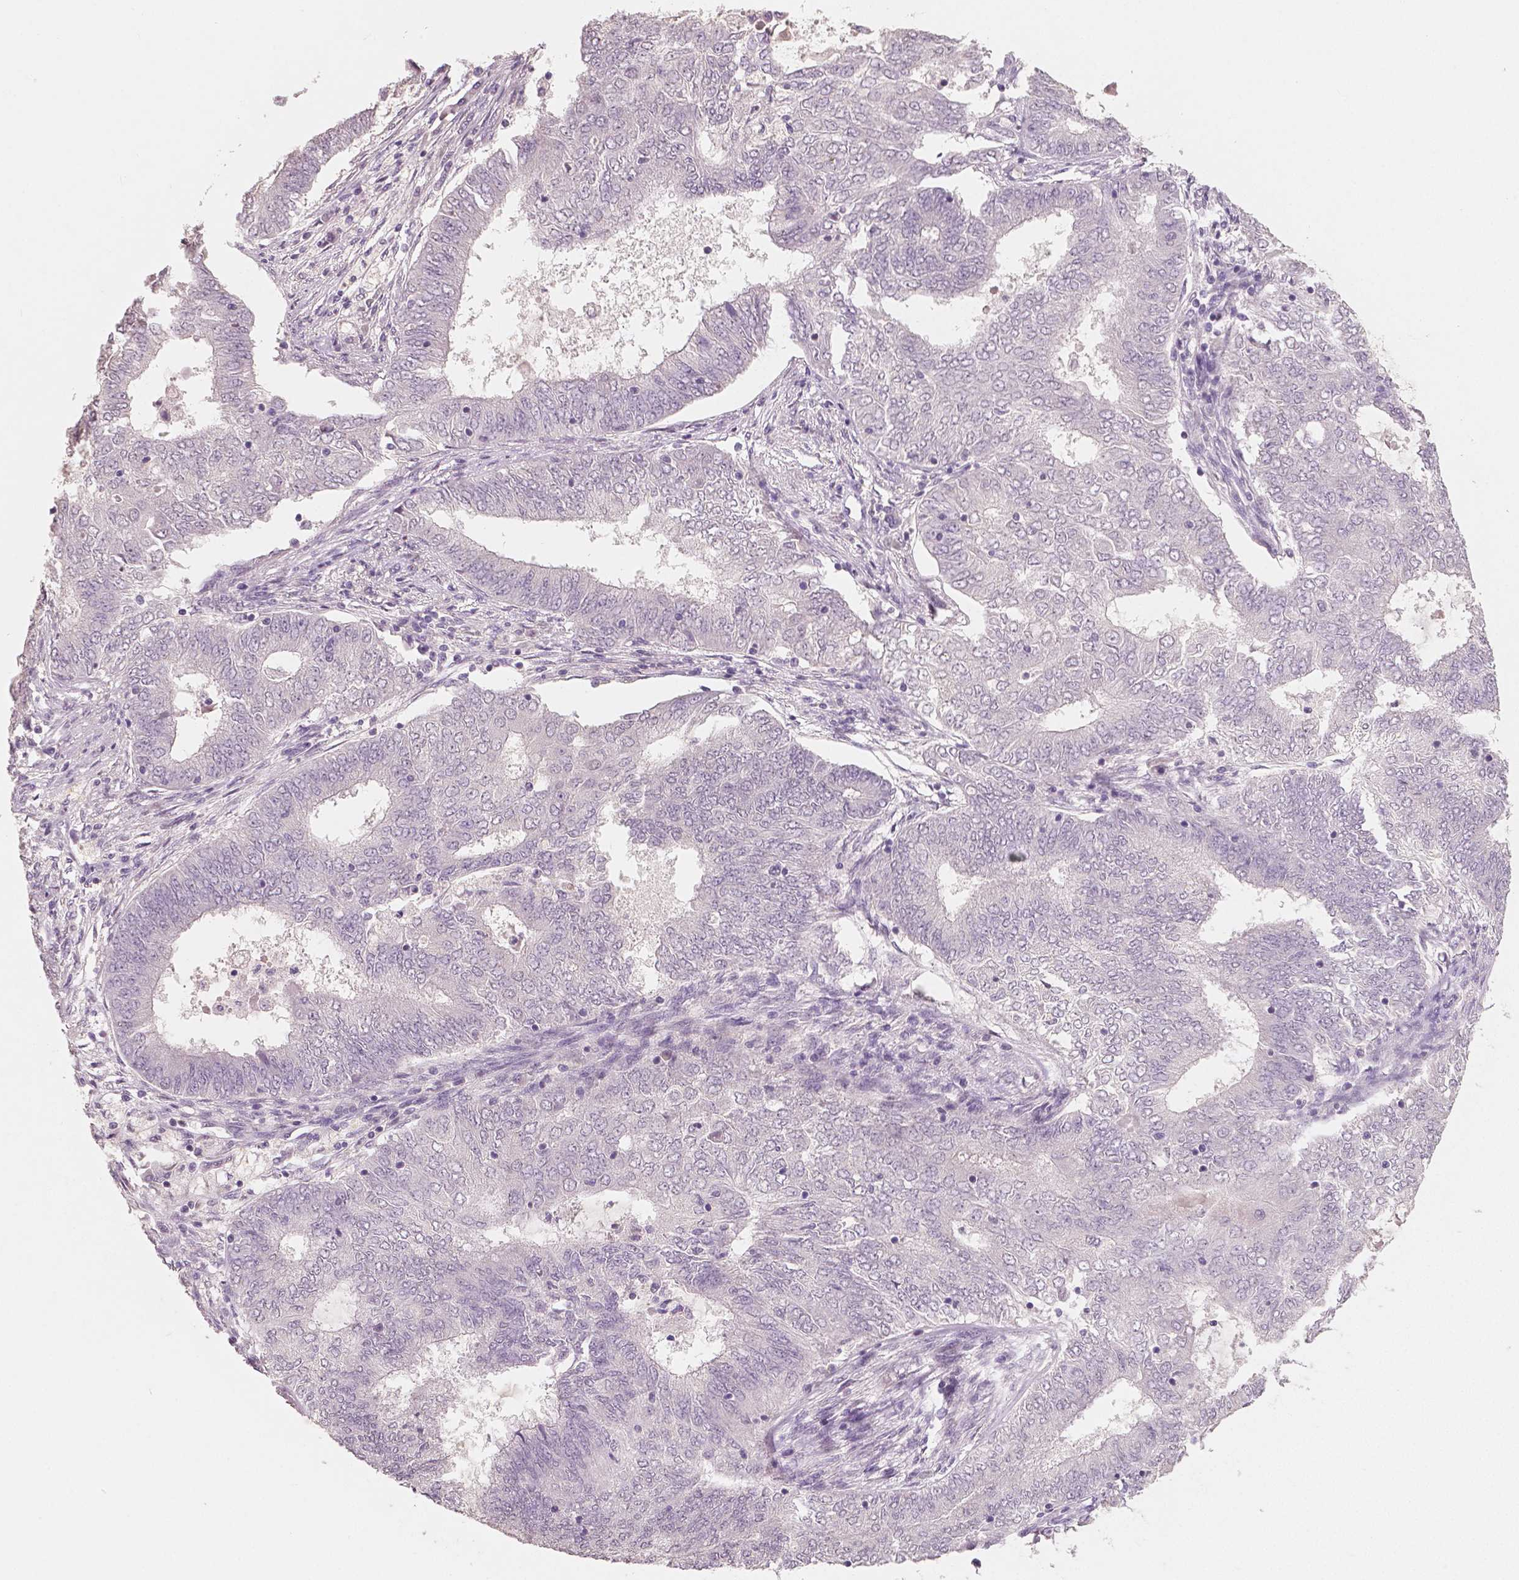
{"staining": {"intensity": "negative", "quantity": "none", "location": "none"}, "tissue": "endometrial cancer", "cell_type": "Tumor cells", "image_type": "cancer", "snomed": [{"axis": "morphology", "description": "Adenocarcinoma, NOS"}, {"axis": "topography", "description": "Endometrium"}], "caption": "IHC histopathology image of neoplastic tissue: human endometrial adenocarcinoma stained with DAB (3,3'-diaminobenzidine) shows no significant protein staining in tumor cells.", "gene": "RNASE7", "patient": {"sex": "female", "age": 62}}